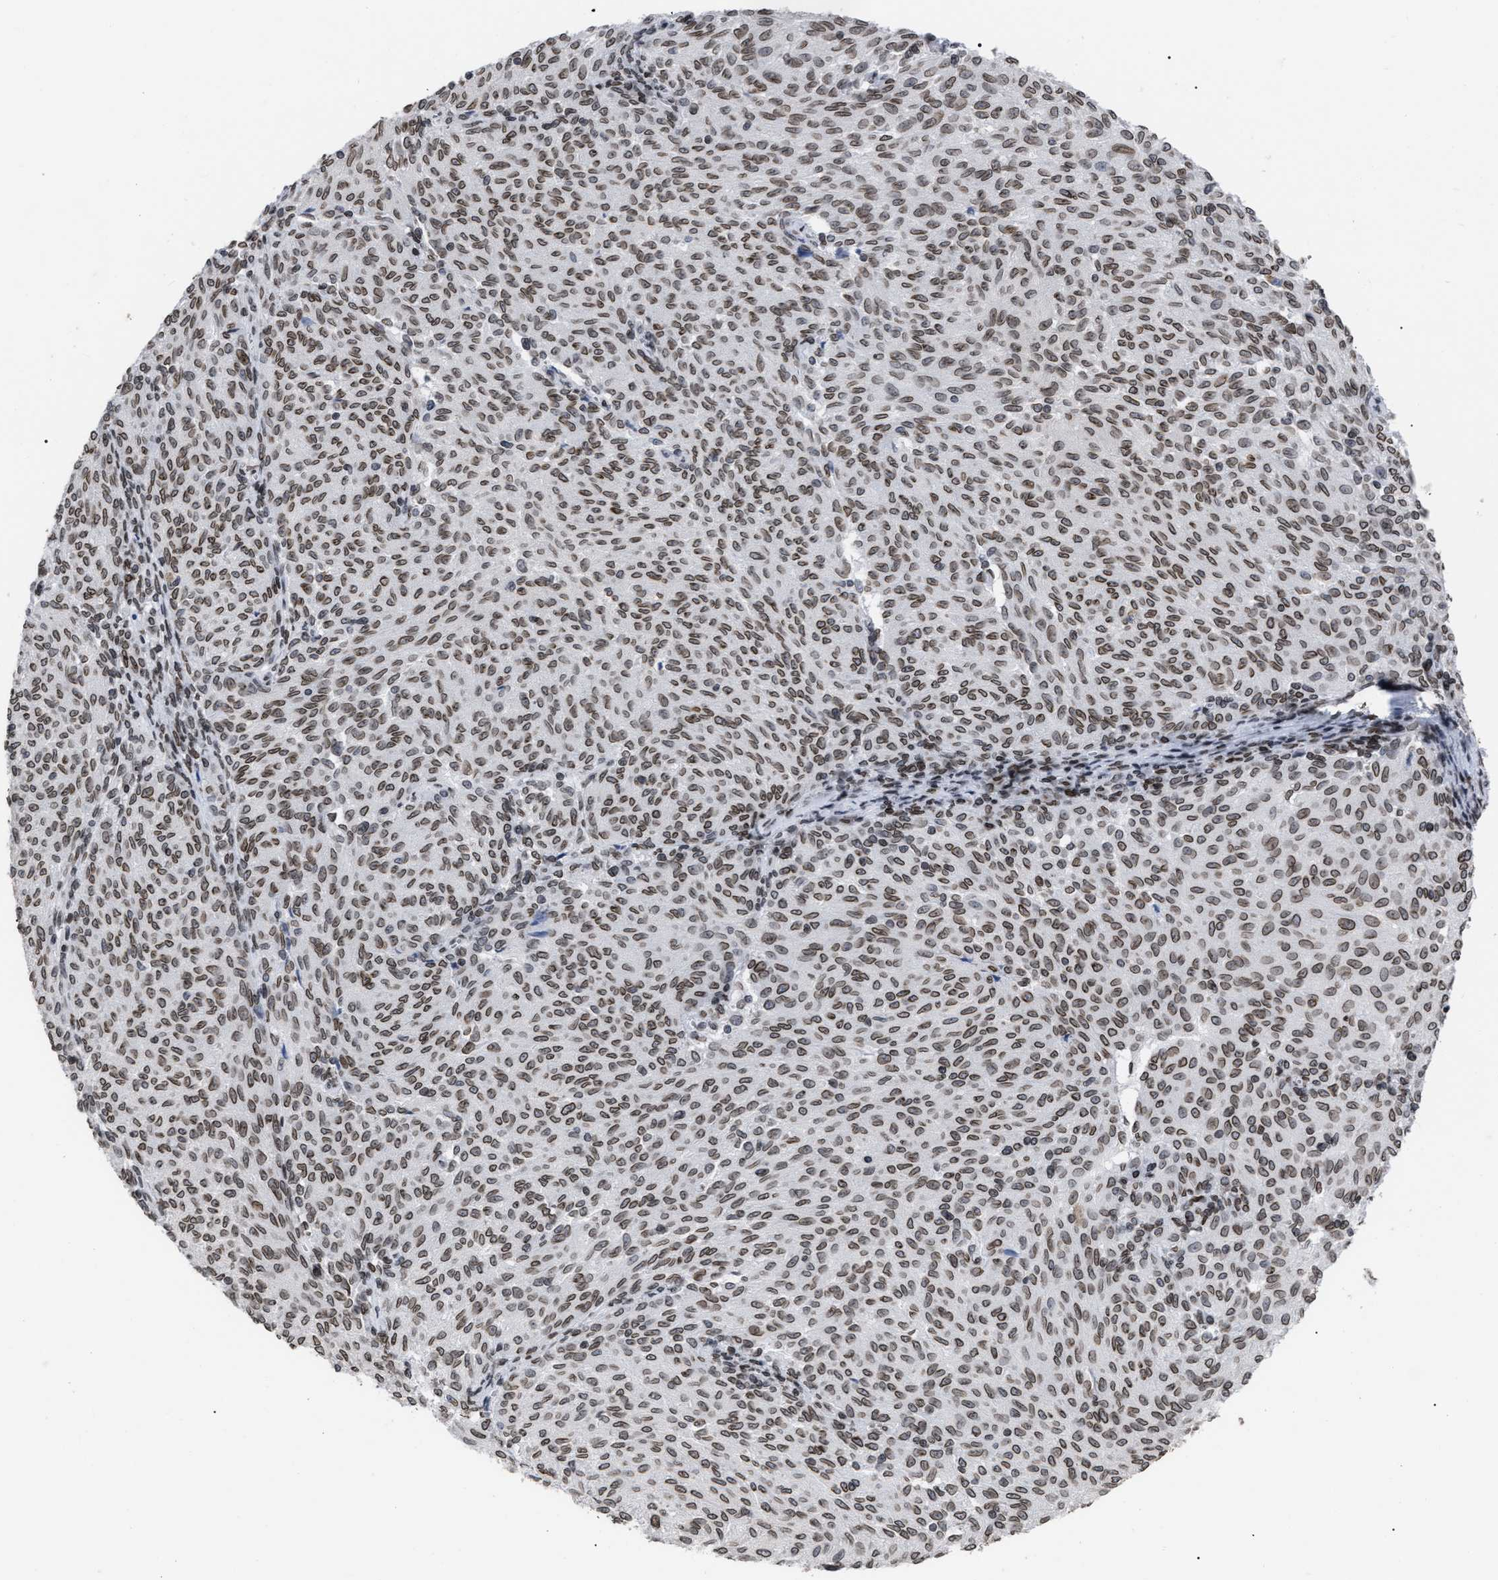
{"staining": {"intensity": "moderate", "quantity": ">75%", "location": "cytoplasmic/membranous,nuclear"}, "tissue": "melanoma", "cell_type": "Tumor cells", "image_type": "cancer", "snomed": [{"axis": "morphology", "description": "Malignant melanoma, NOS"}, {"axis": "topography", "description": "Skin"}], "caption": "This histopathology image reveals malignant melanoma stained with immunohistochemistry to label a protein in brown. The cytoplasmic/membranous and nuclear of tumor cells show moderate positivity for the protein. Nuclei are counter-stained blue.", "gene": "TPR", "patient": {"sex": "female", "age": 72}}